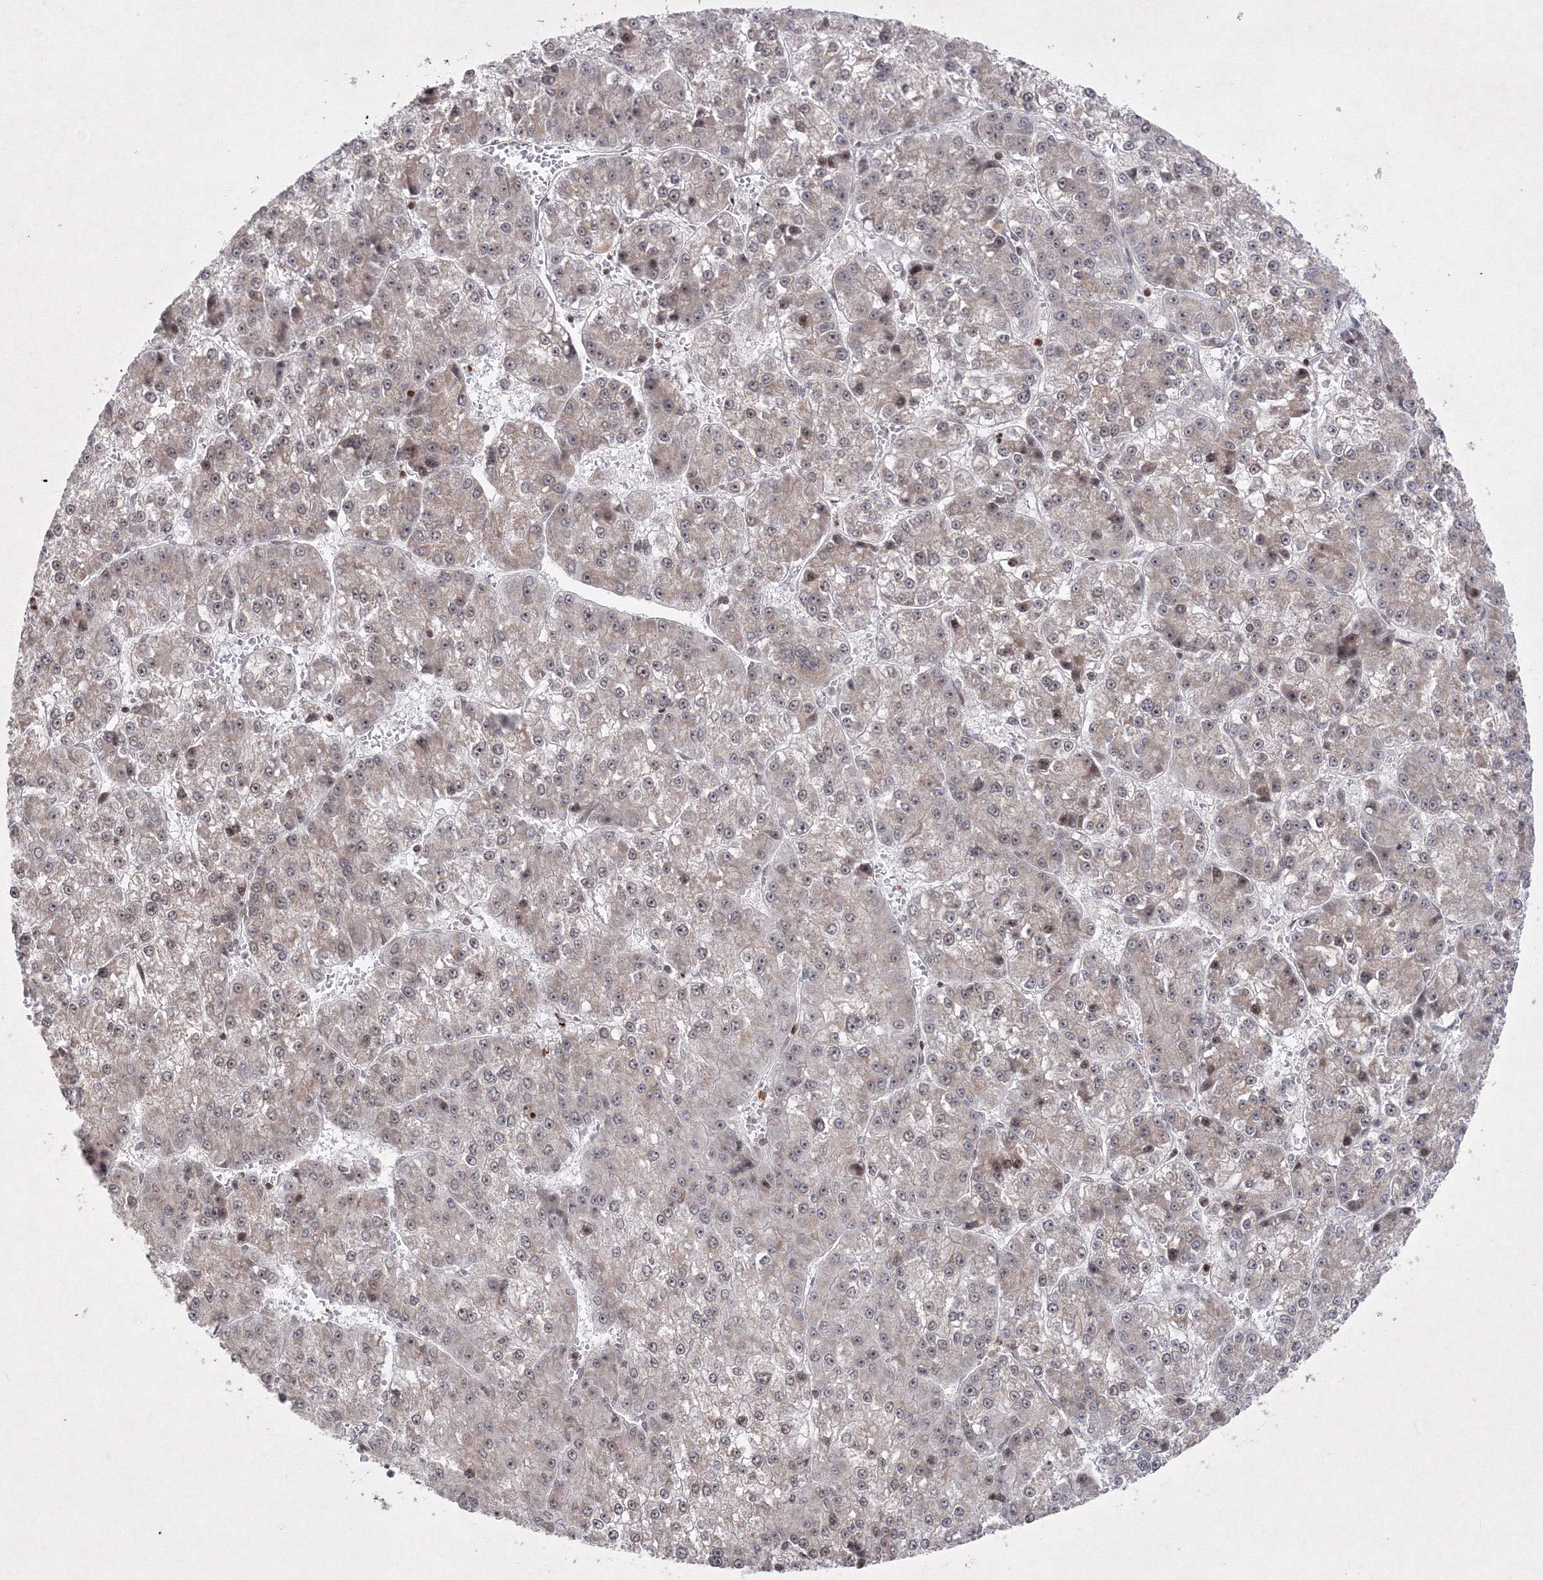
{"staining": {"intensity": "weak", "quantity": "25%-75%", "location": "cytoplasmic/membranous,nuclear"}, "tissue": "liver cancer", "cell_type": "Tumor cells", "image_type": "cancer", "snomed": [{"axis": "morphology", "description": "Carcinoma, Hepatocellular, NOS"}, {"axis": "topography", "description": "Liver"}], "caption": "This micrograph shows liver cancer (hepatocellular carcinoma) stained with immunohistochemistry (IHC) to label a protein in brown. The cytoplasmic/membranous and nuclear of tumor cells show weak positivity for the protein. Nuclei are counter-stained blue.", "gene": "MKRN2", "patient": {"sex": "female", "age": 73}}